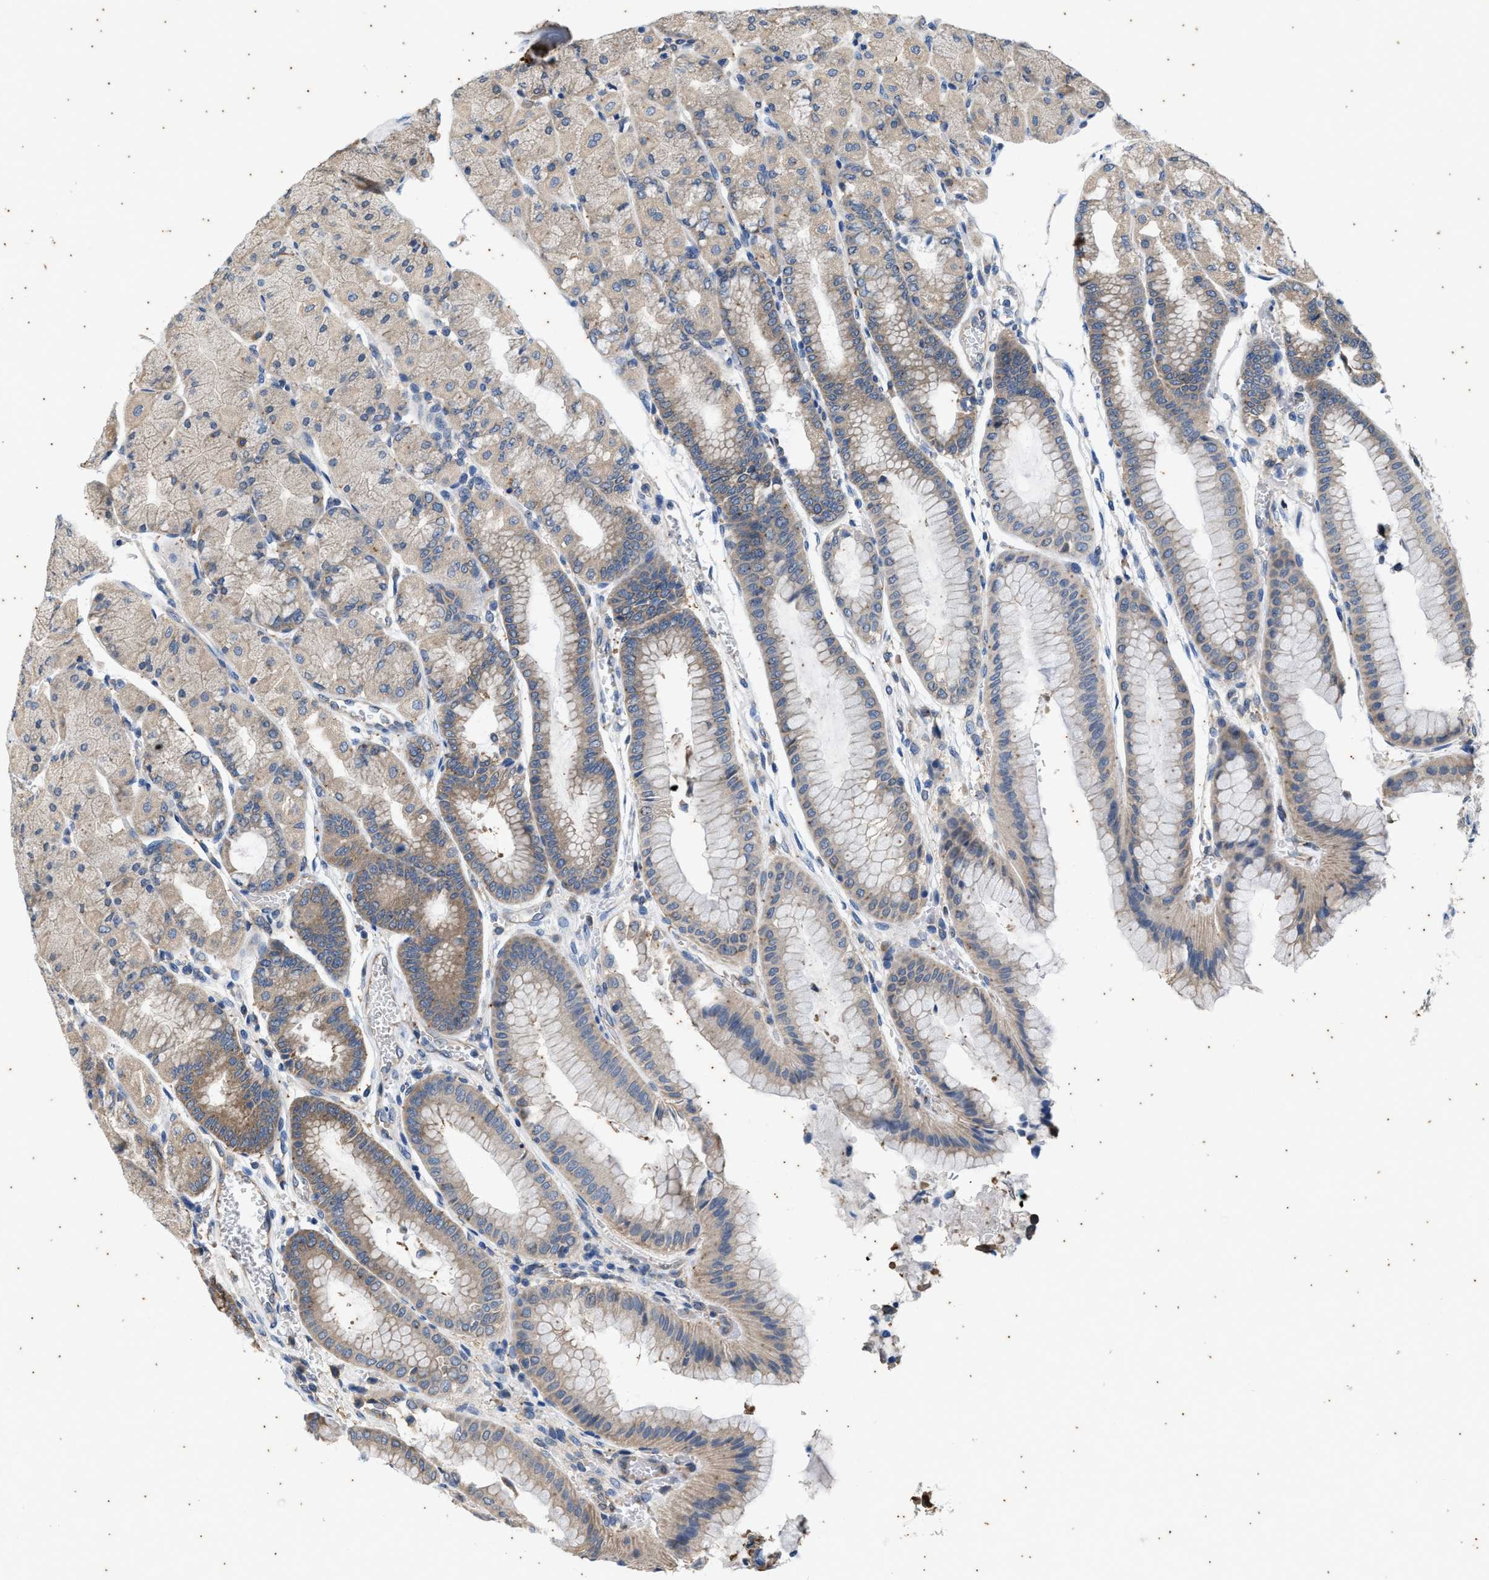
{"staining": {"intensity": "weak", "quantity": ">75%", "location": "cytoplasmic/membranous"}, "tissue": "stomach", "cell_type": "Glandular cells", "image_type": "normal", "snomed": [{"axis": "morphology", "description": "Normal tissue, NOS"}, {"axis": "morphology", "description": "Carcinoid, malignant, NOS"}, {"axis": "topography", "description": "Stomach, upper"}], "caption": "IHC image of normal stomach stained for a protein (brown), which reveals low levels of weak cytoplasmic/membranous staining in about >75% of glandular cells.", "gene": "COX19", "patient": {"sex": "male", "age": 39}}